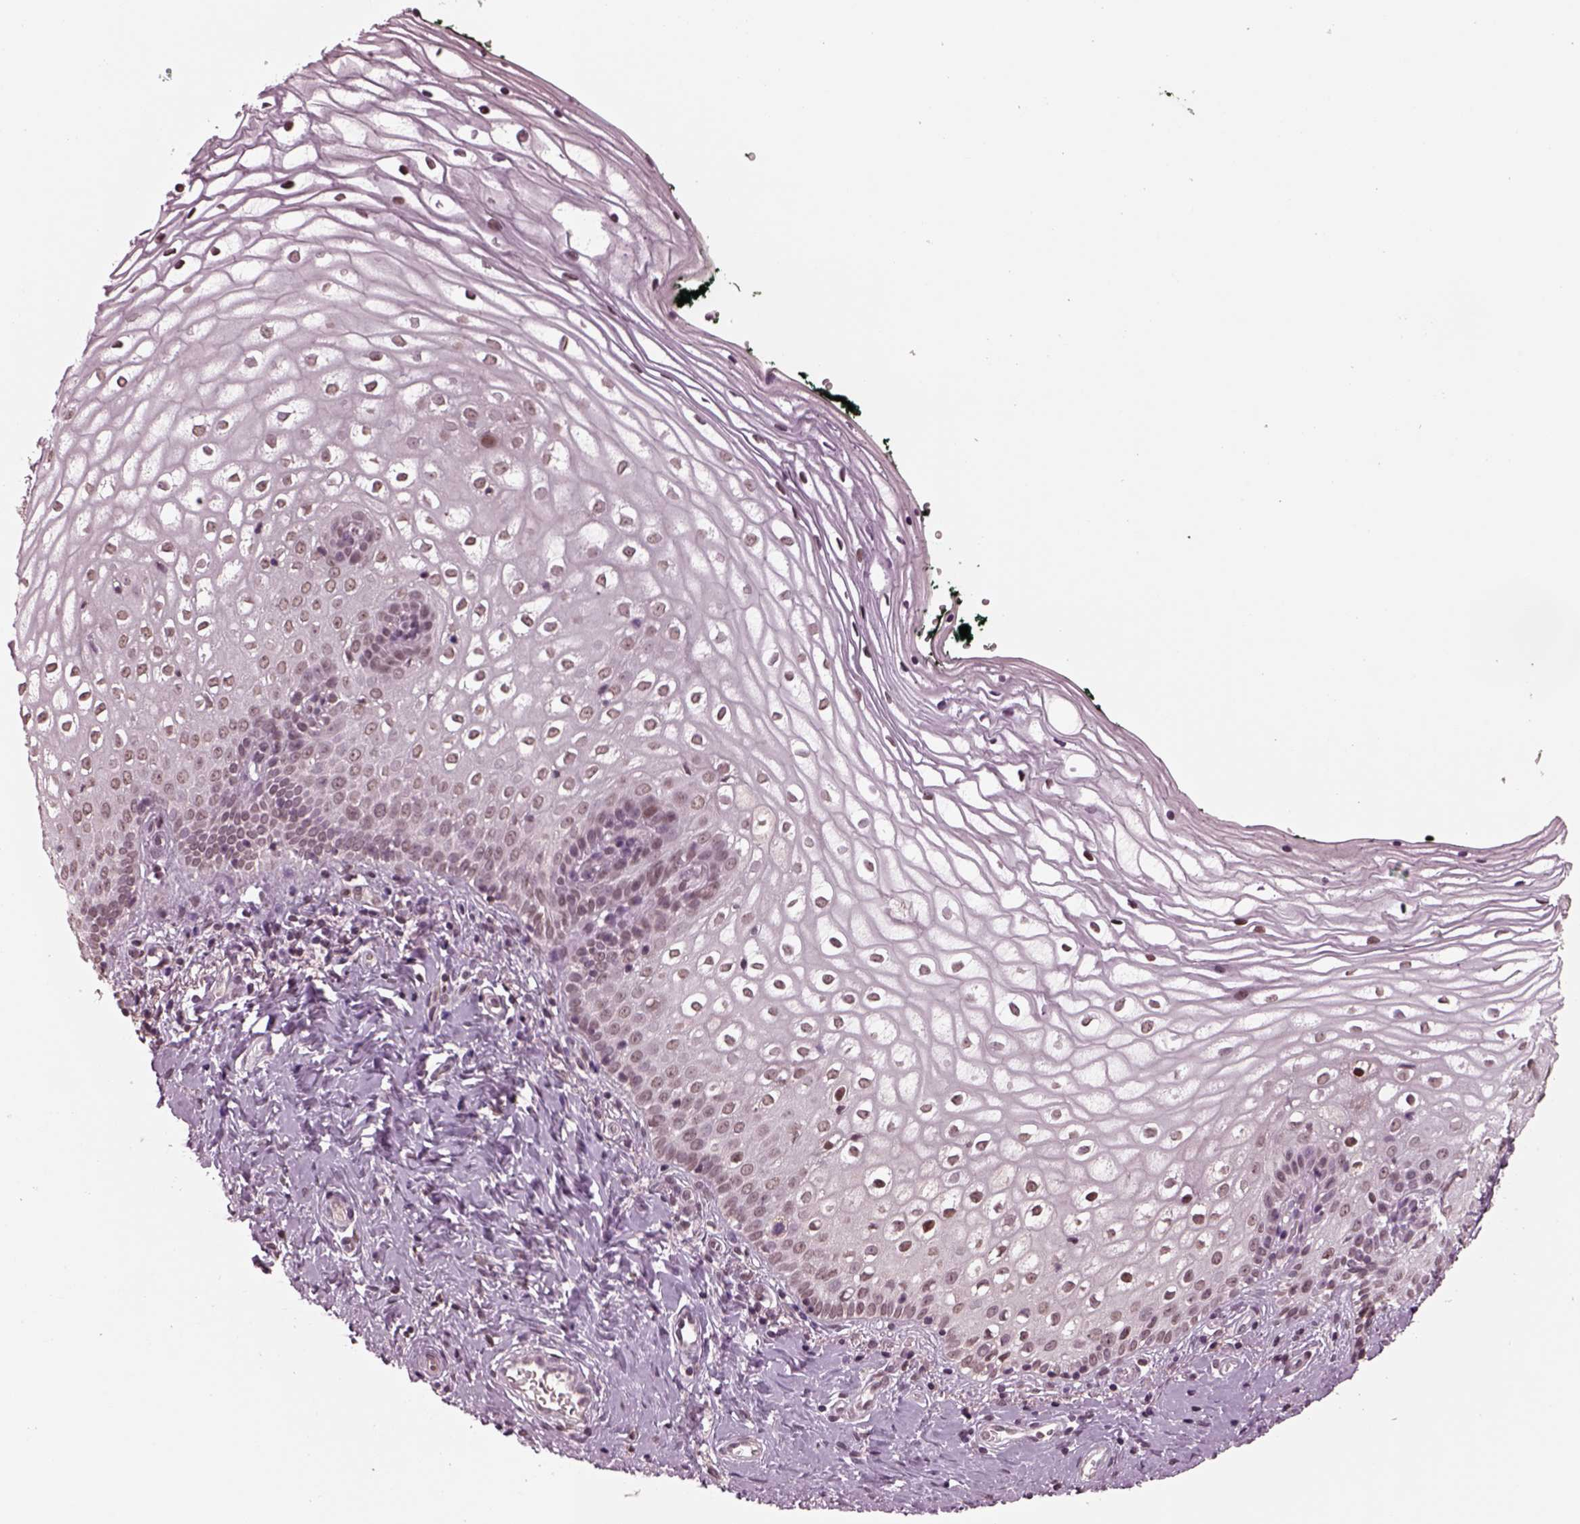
{"staining": {"intensity": "weak", "quantity": "25%-75%", "location": "nuclear"}, "tissue": "vagina", "cell_type": "Squamous epithelial cells", "image_type": "normal", "snomed": [{"axis": "morphology", "description": "Normal tissue, NOS"}, {"axis": "topography", "description": "Vagina"}], "caption": "This image demonstrates normal vagina stained with immunohistochemistry to label a protein in brown. The nuclear of squamous epithelial cells show weak positivity for the protein. Nuclei are counter-stained blue.", "gene": "NAP1L5", "patient": {"sex": "female", "age": 47}}